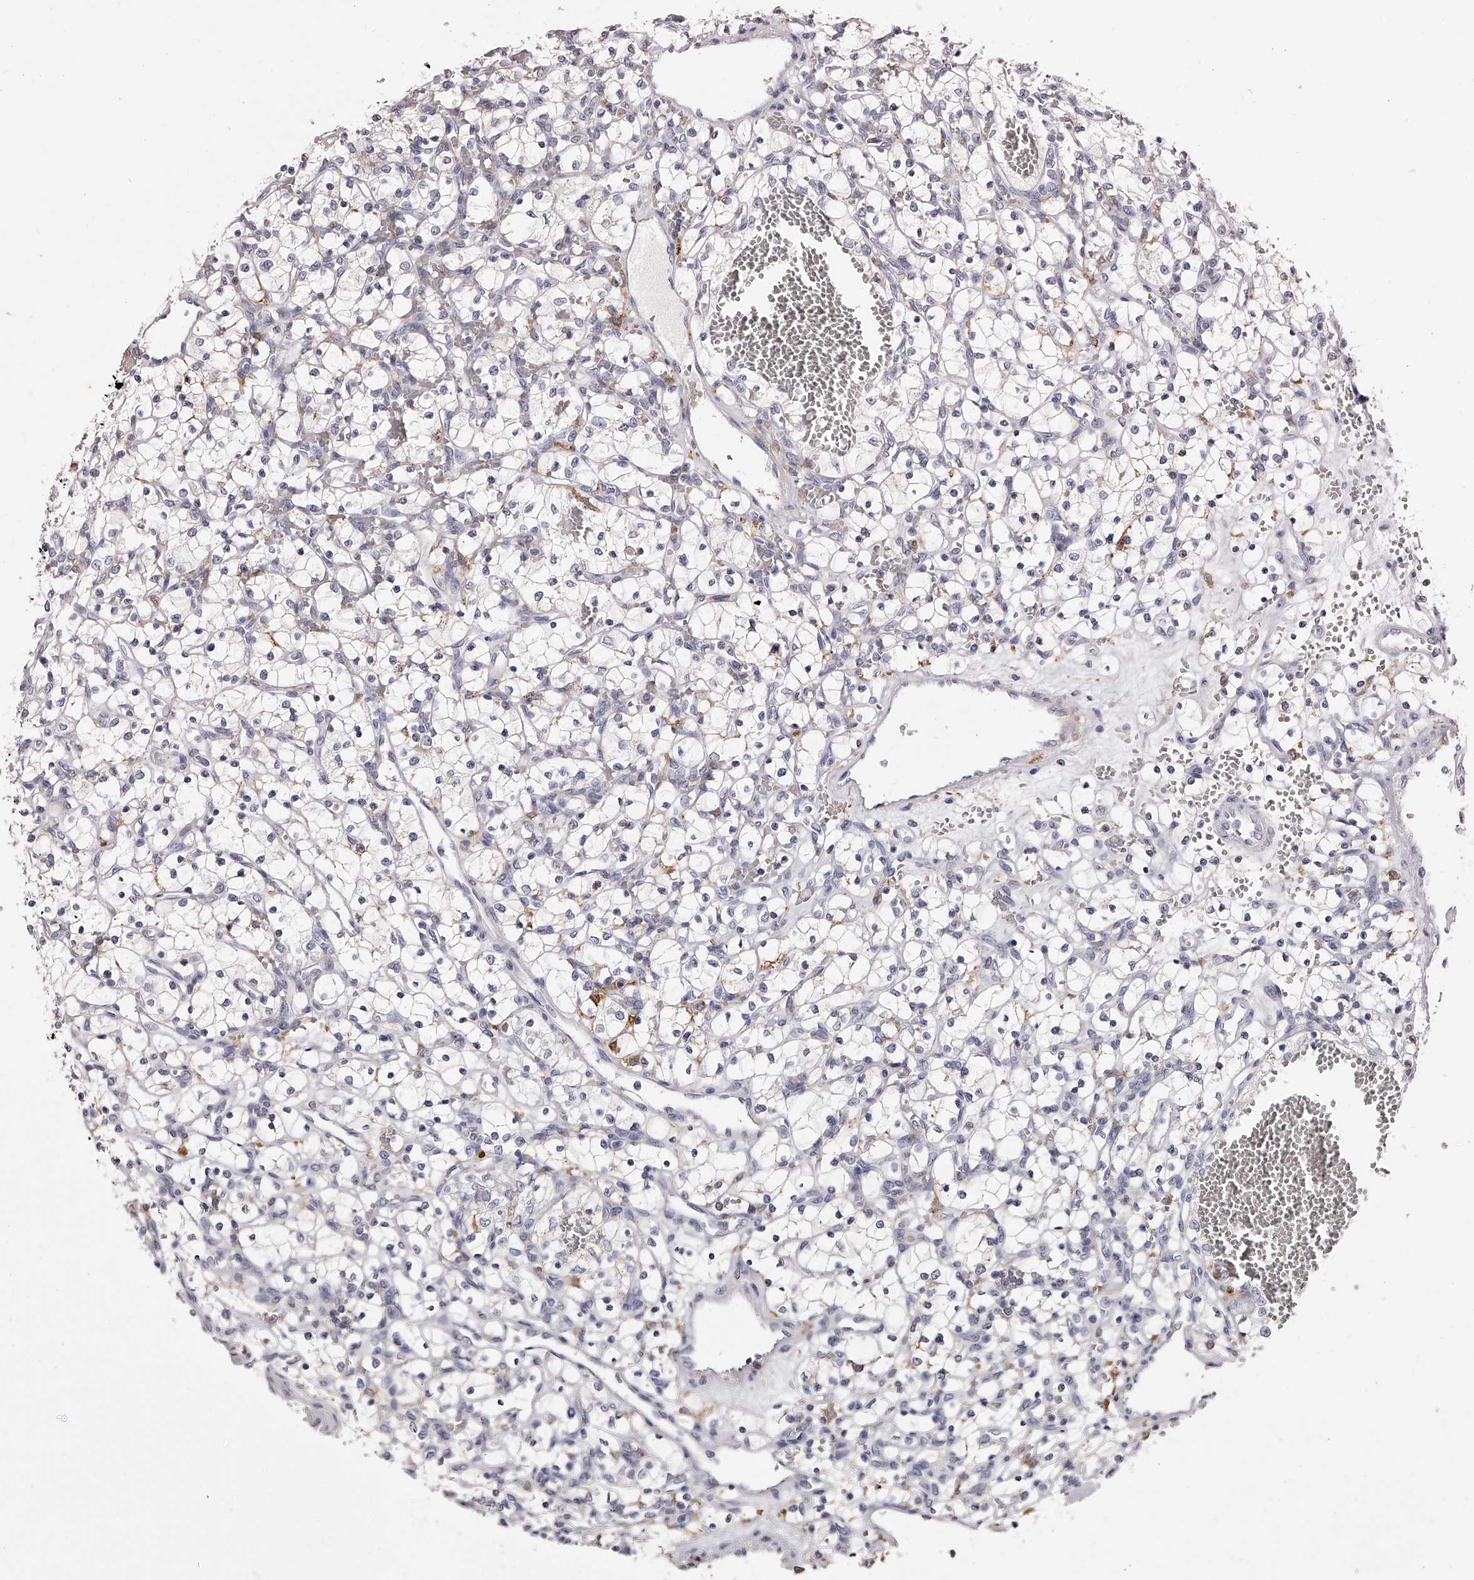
{"staining": {"intensity": "negative", "quantity": "none", "location": "none"}, "tissue": "renal cancer", "cell_type": "Tumor cells", "image_type": "cancer", "snomed": [{"axis": "morphology", "description": "Adenocarcinoma, NOS"}, {"axis": "topography", "description": "Kidney"}], "caption": "Renal adenocarcinoma stained for a protein using IHC displays no expression tumor cells.", "gene": "PACSIN1", "patient": {"sex": "female", "age": 69}}